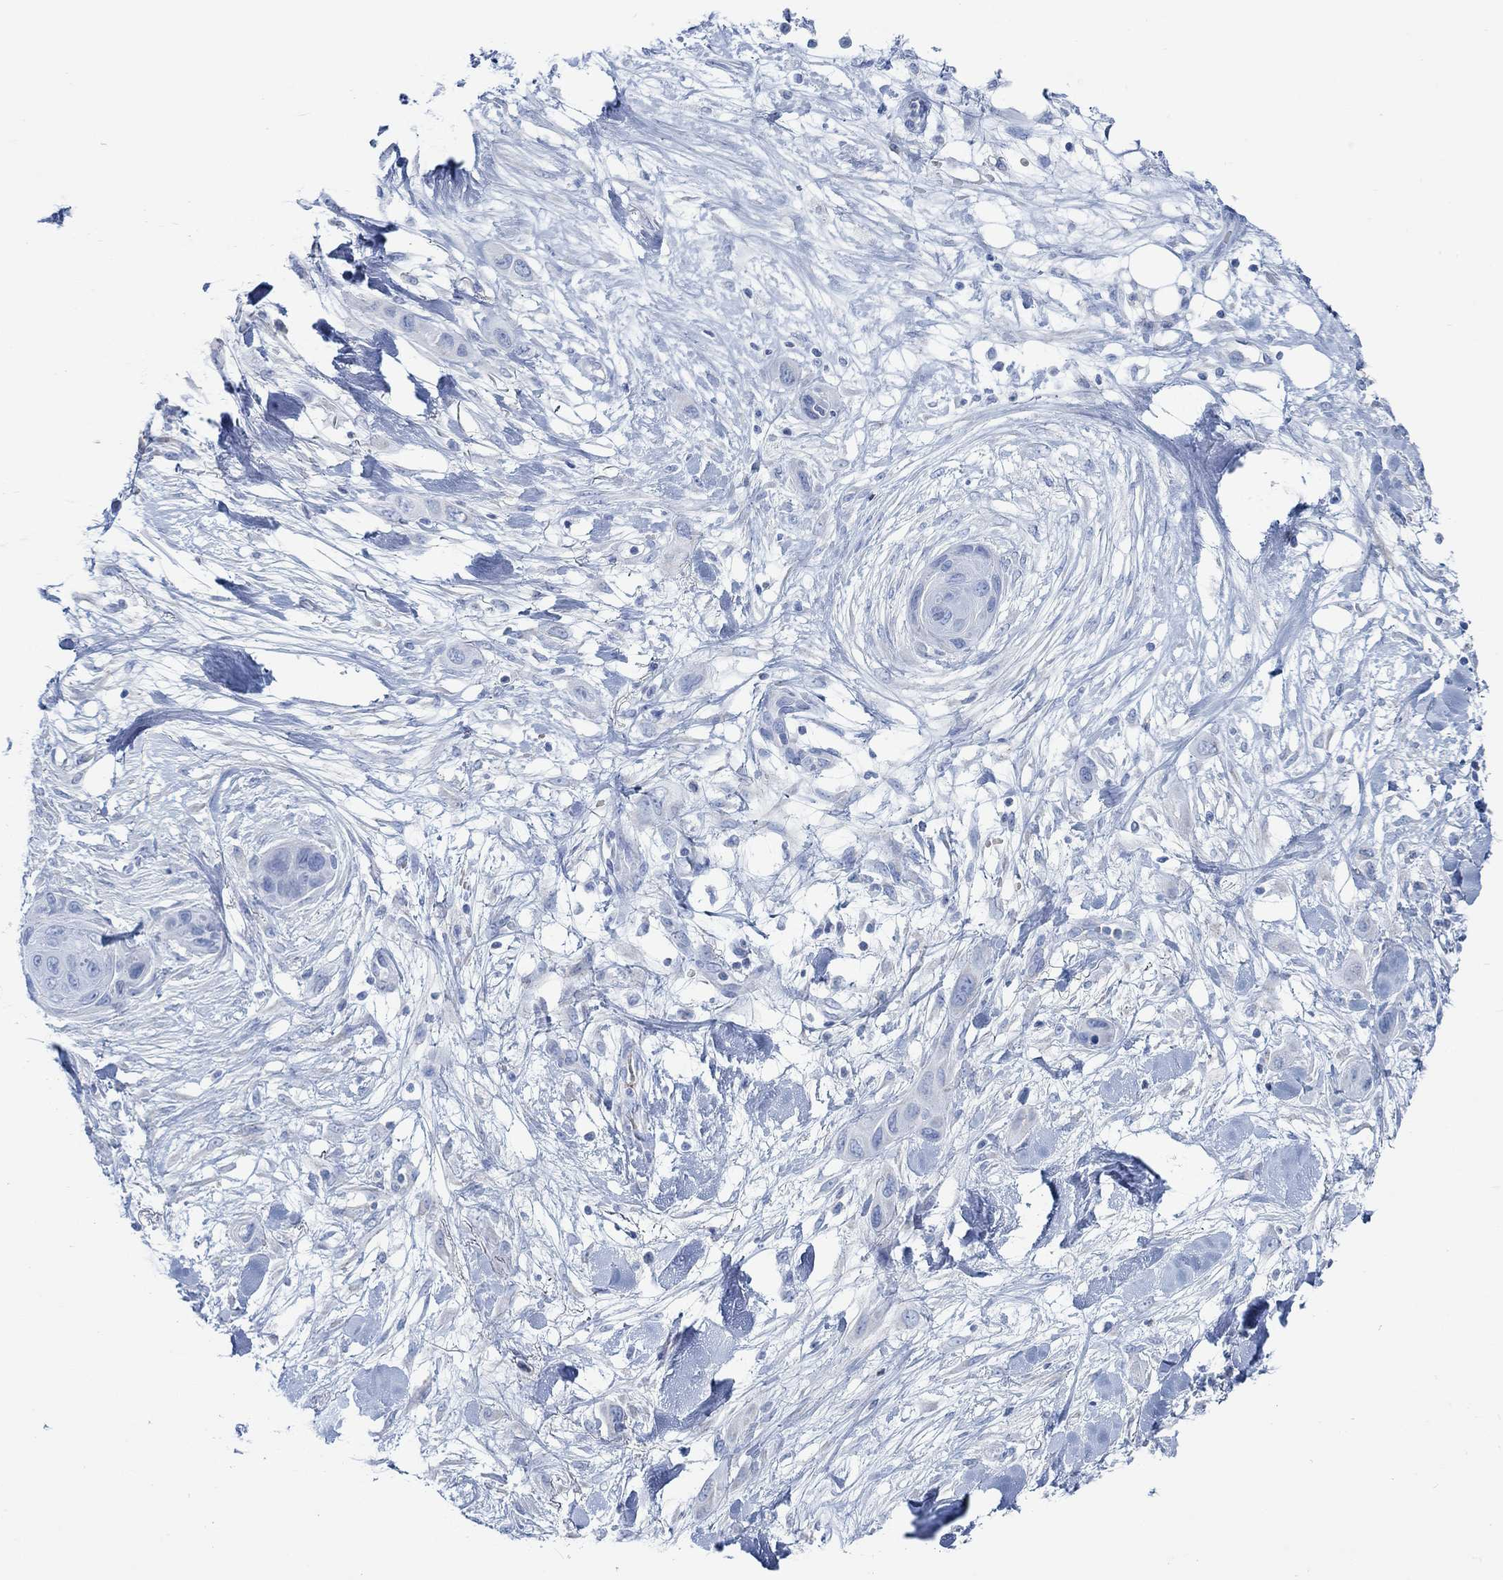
{"staining": {"intensity": "negative", "quantity": "none", "location": "none"}, "tissue": "skin cancer", "cell_type": "Tumor cells", "image_type": "cancer", "snomed": [{"axis": "morphology", "description": "Squamous cell carcinoma, NOS"}, {"axis": "topography", "description": "Skin"}], "caption": "High magnification brightfield microscopy of squamous cell carcinoma (skin) stained with DAB (3,3'-diaminobenzidine) (brown) and counterstained with hematoxylin (blue): tumor cells show no significant staining.", "gene": "GLOD5", "patient": {"sex": "male", "age": 79}}